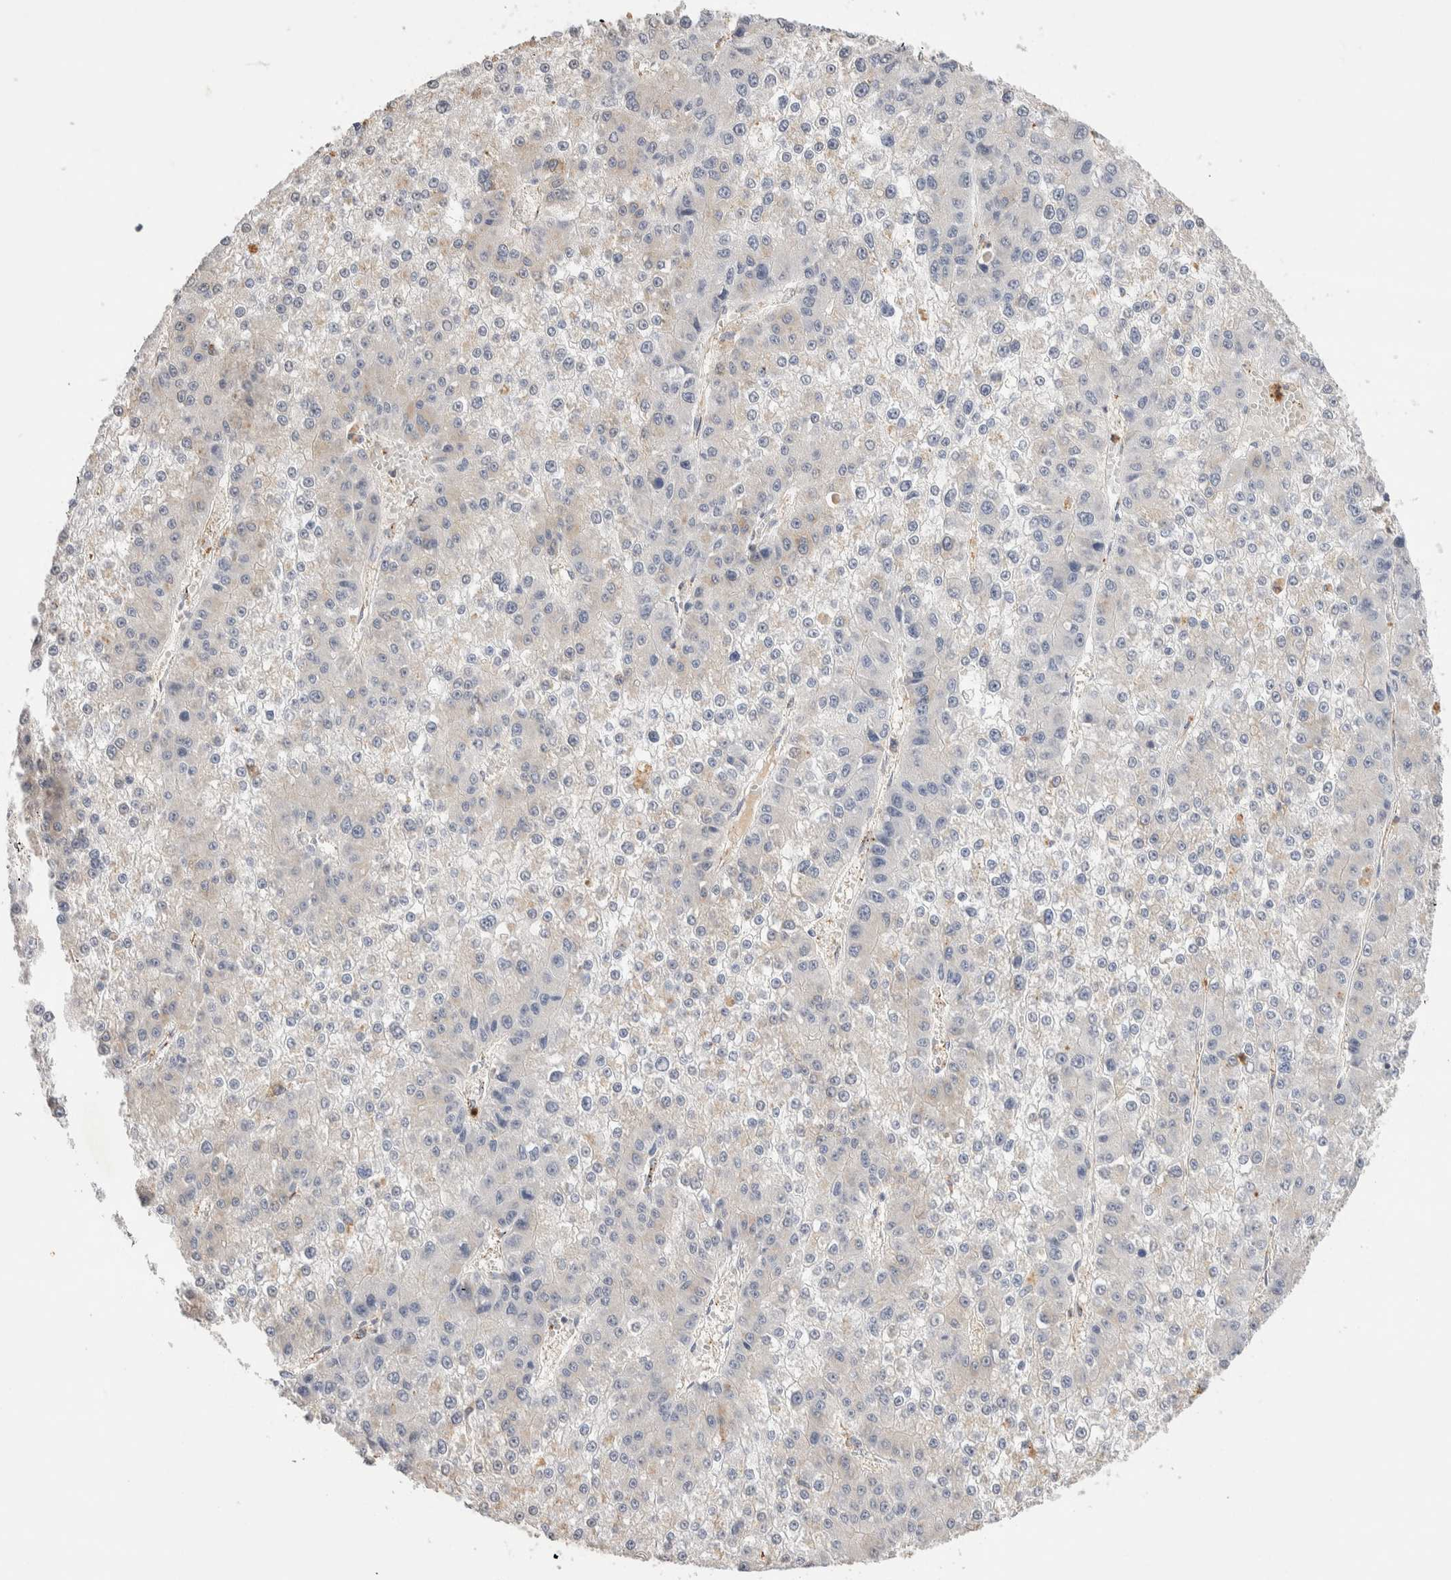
{"staining": {"intensity": "negative", "quantity": "none", "location": "none"}, "tissue": "liver cancer", "cell_type": "Tumor cells", "image_type": "cancer", "snomed": [{"axis": "morphology", "description": "Carcinoma, Hepatocellular, NOS"}, {"axis": "topography", "description": "Liver"}], "caption": "The micrograph demonstrates no staining of tumor cells in hepatocellular carcinoma (liver).", "gene": "NSMAF", "patient": {"sex": "female", "age": 73}}